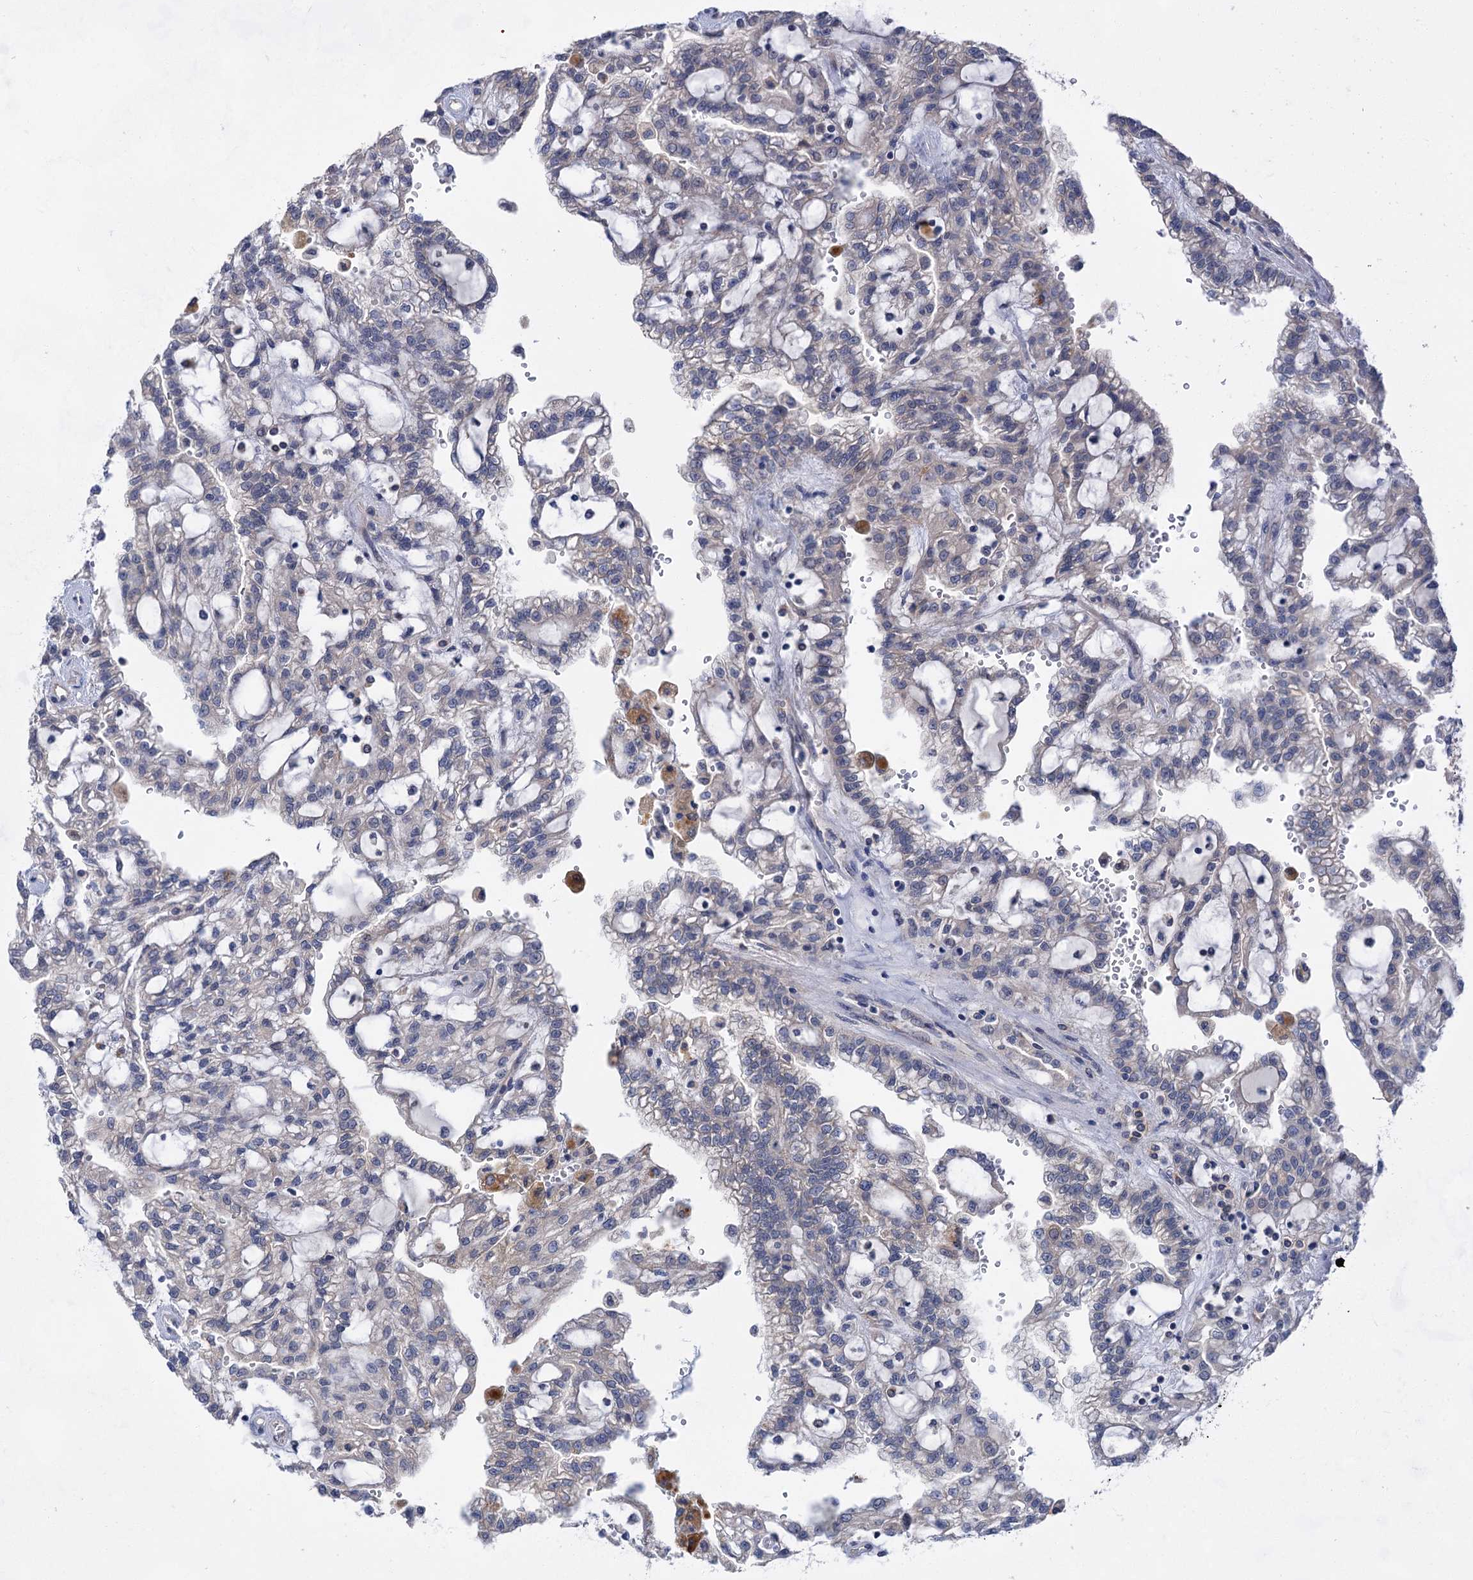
{"staining": {"intensity": "negative", "quantity": "none", "location": "none"}, "tissue": "renal cancer", "cell_type": "Tumor cells", "image_type": "cancer", "snomed": [{"axis": "morphology", "description": "Adenocarcinoma, NOS"}, {"axis": "topography", "description": "Kidney"}], "caption": "Immunohistochemistry micrograph of neoplastic tissue: renal adenocarcinoma stained with DAB exhibits no significant protein positivity in tumor cells.", "gene": "MORN3", "patient": {"sex": "male", "age": 63}}